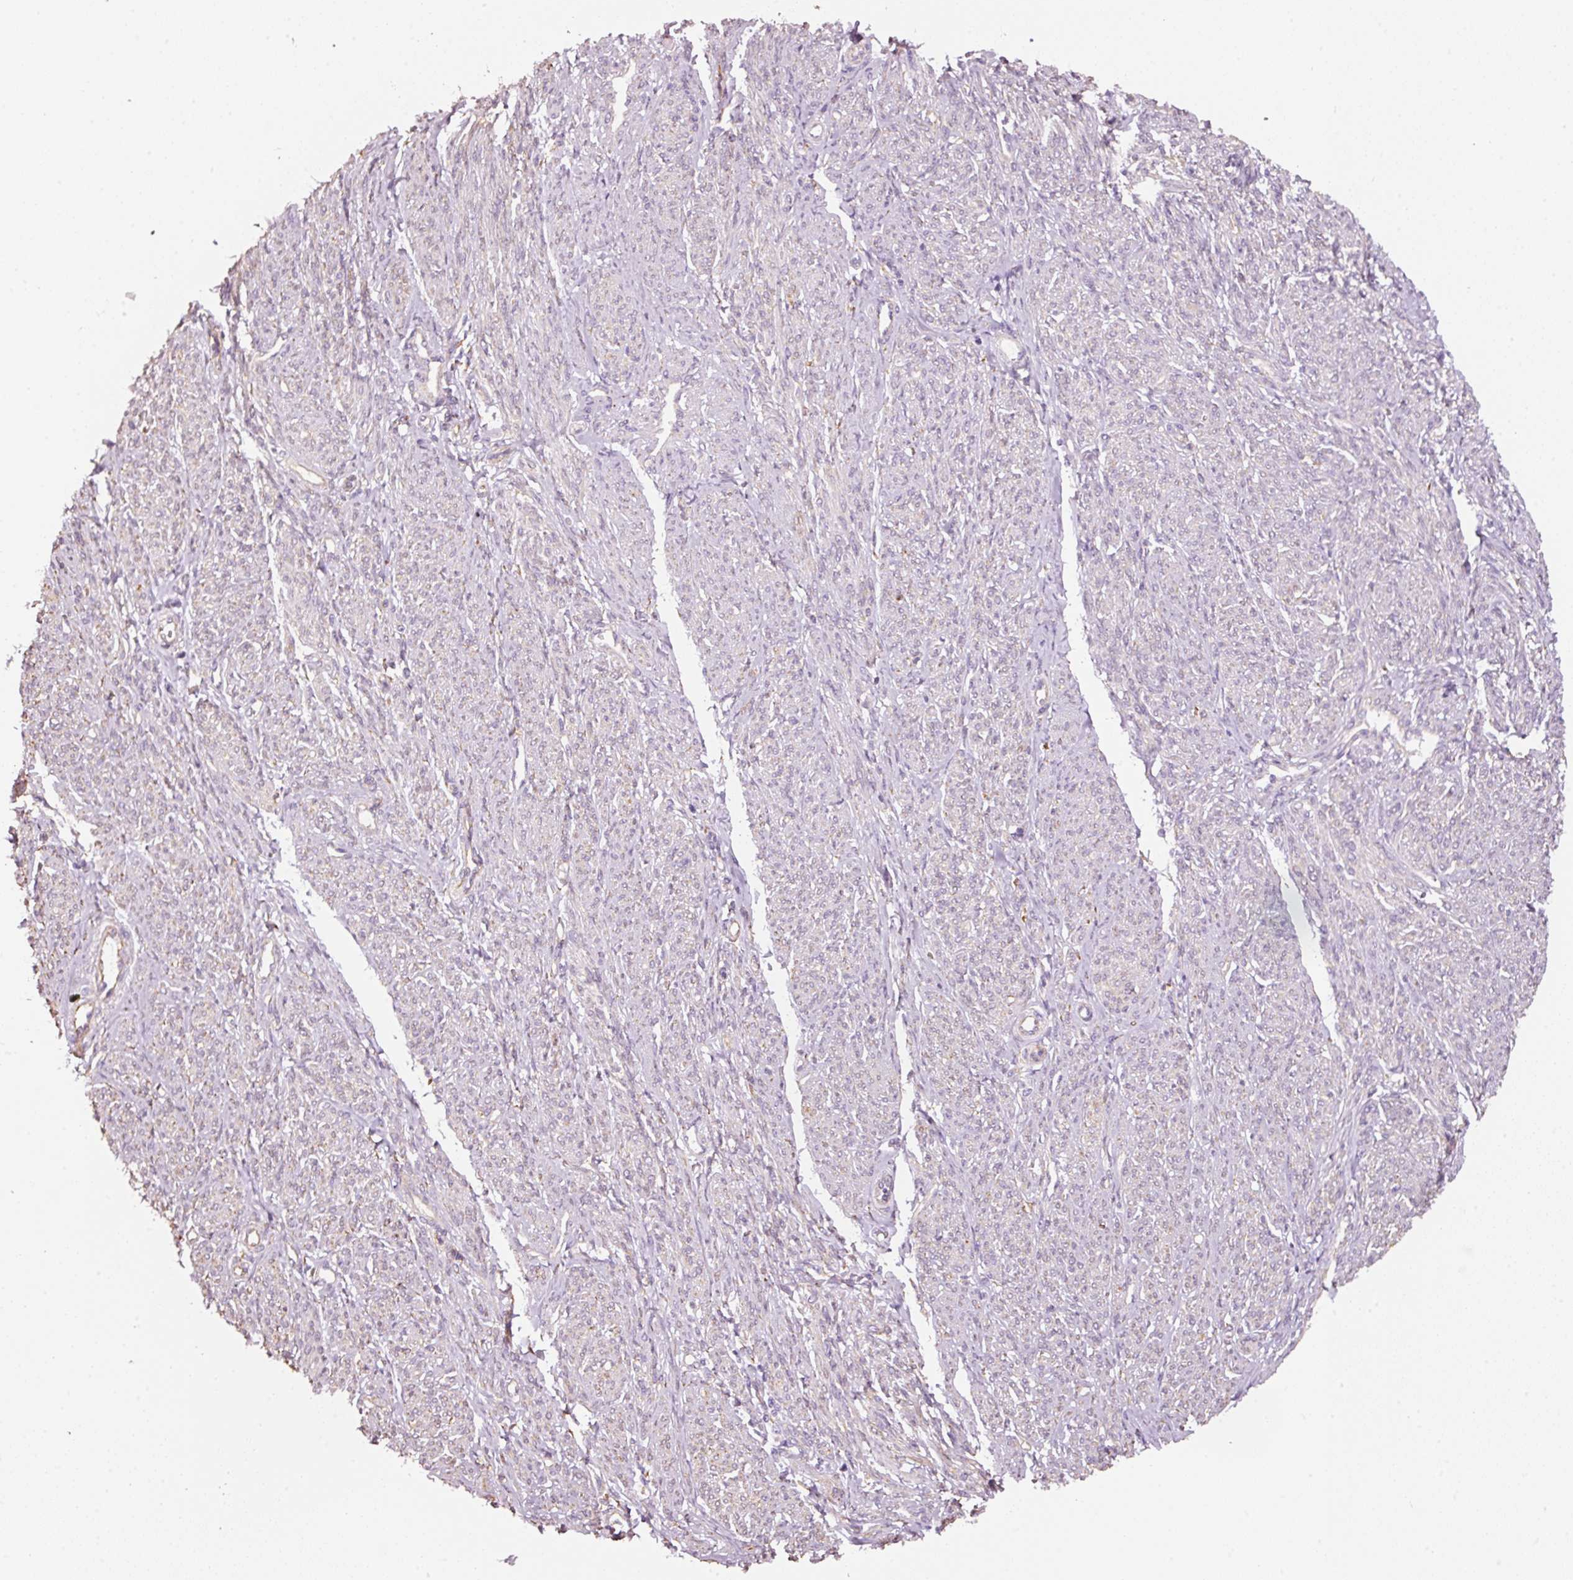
{"staining": {"intensity": "moderate", "quantity": "25%-75%", "location": "cytoplasmic/membranous"}, "tissue": "smooth muscle", "cell_type": "Smooth muscle cells", "image_type": "normal", "snomed": [{"axis": "morphology", "description": "Normal tissue, NOS"}, {"axis": "topography", "description": "Smooth muscle"}], "caption": "There is medium levels of moderate cytoplasmic/membranous positivity in smooth muscle cells of unremarkable smooth muscle, as demonstrated by immunohistochemical staining (brown color).", "gene": "GCG", "patient": {"sex": "female", "age": 65}}